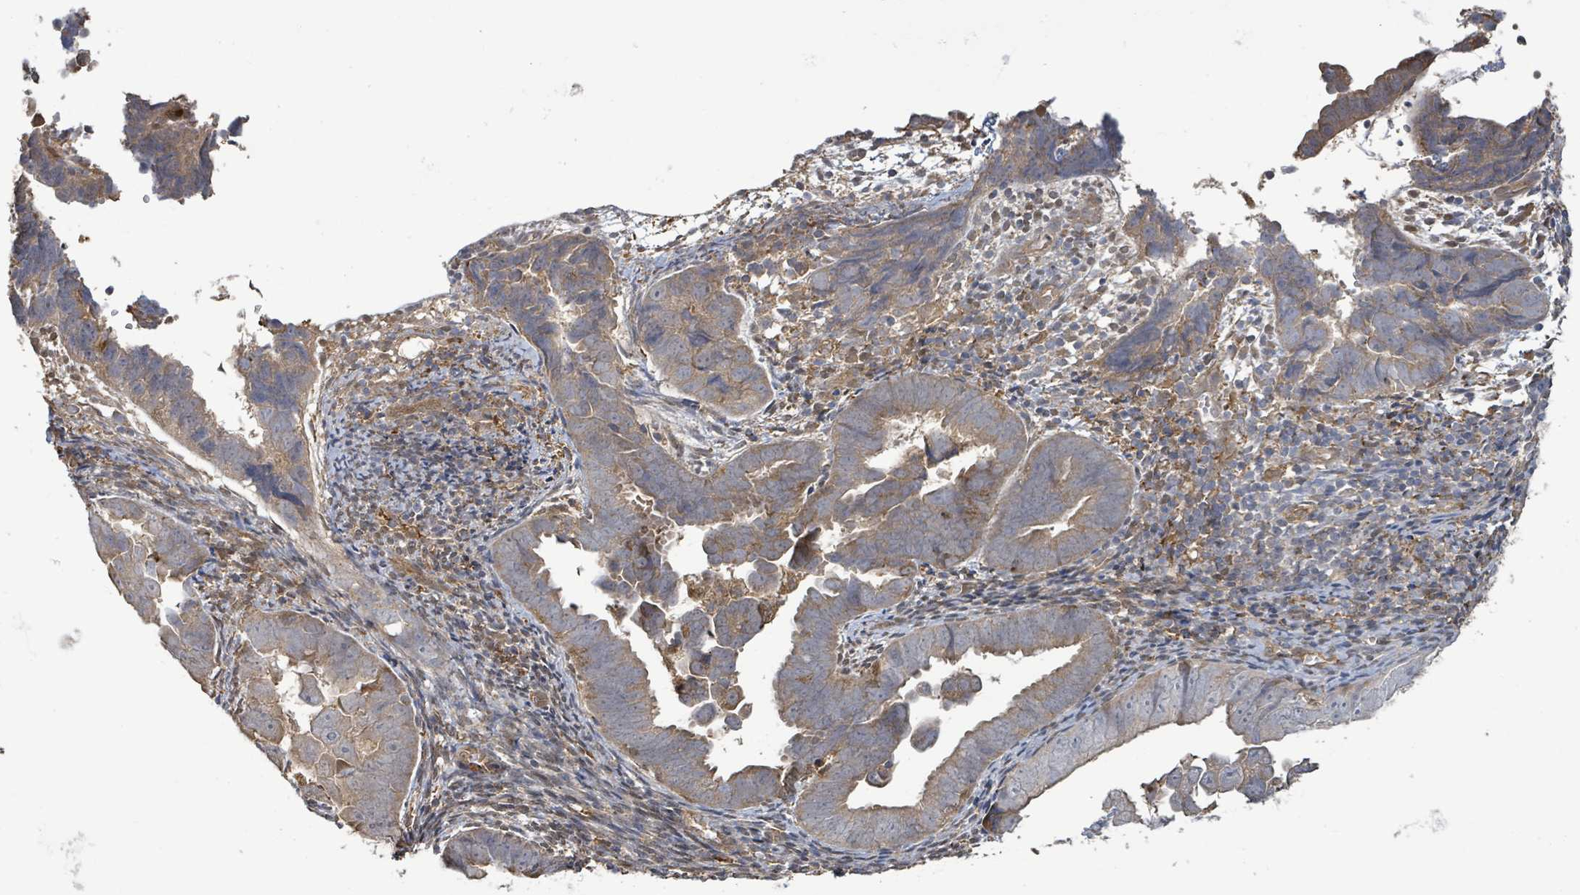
{"staining": {"intensity": "moderate", "quantity": ">75%", "location": "cytoplasmic/membranous"}, "tissue": "endometrial cancer", "cell_type": "Tumor cells", "image_type": "cancer", "snomed": [{"axis": "morphology", "description": "Adenocarcinoma, NOS"}, {"axis": "topography", "description": "Endometrium"}], "caption": "A medium amount of moderate cytoplasmic/membranous expression is identified in about >75% of tumor cells in adenocarcinoma (endometrial) tissue. The staining was performed using DAB to visualize the protein expression in brown, while the nuclei were stained in blue with hematoxylin (Magnification: 20x).", "gene": "ARPIN", "patient": {"sex": "female", "age": 75}}